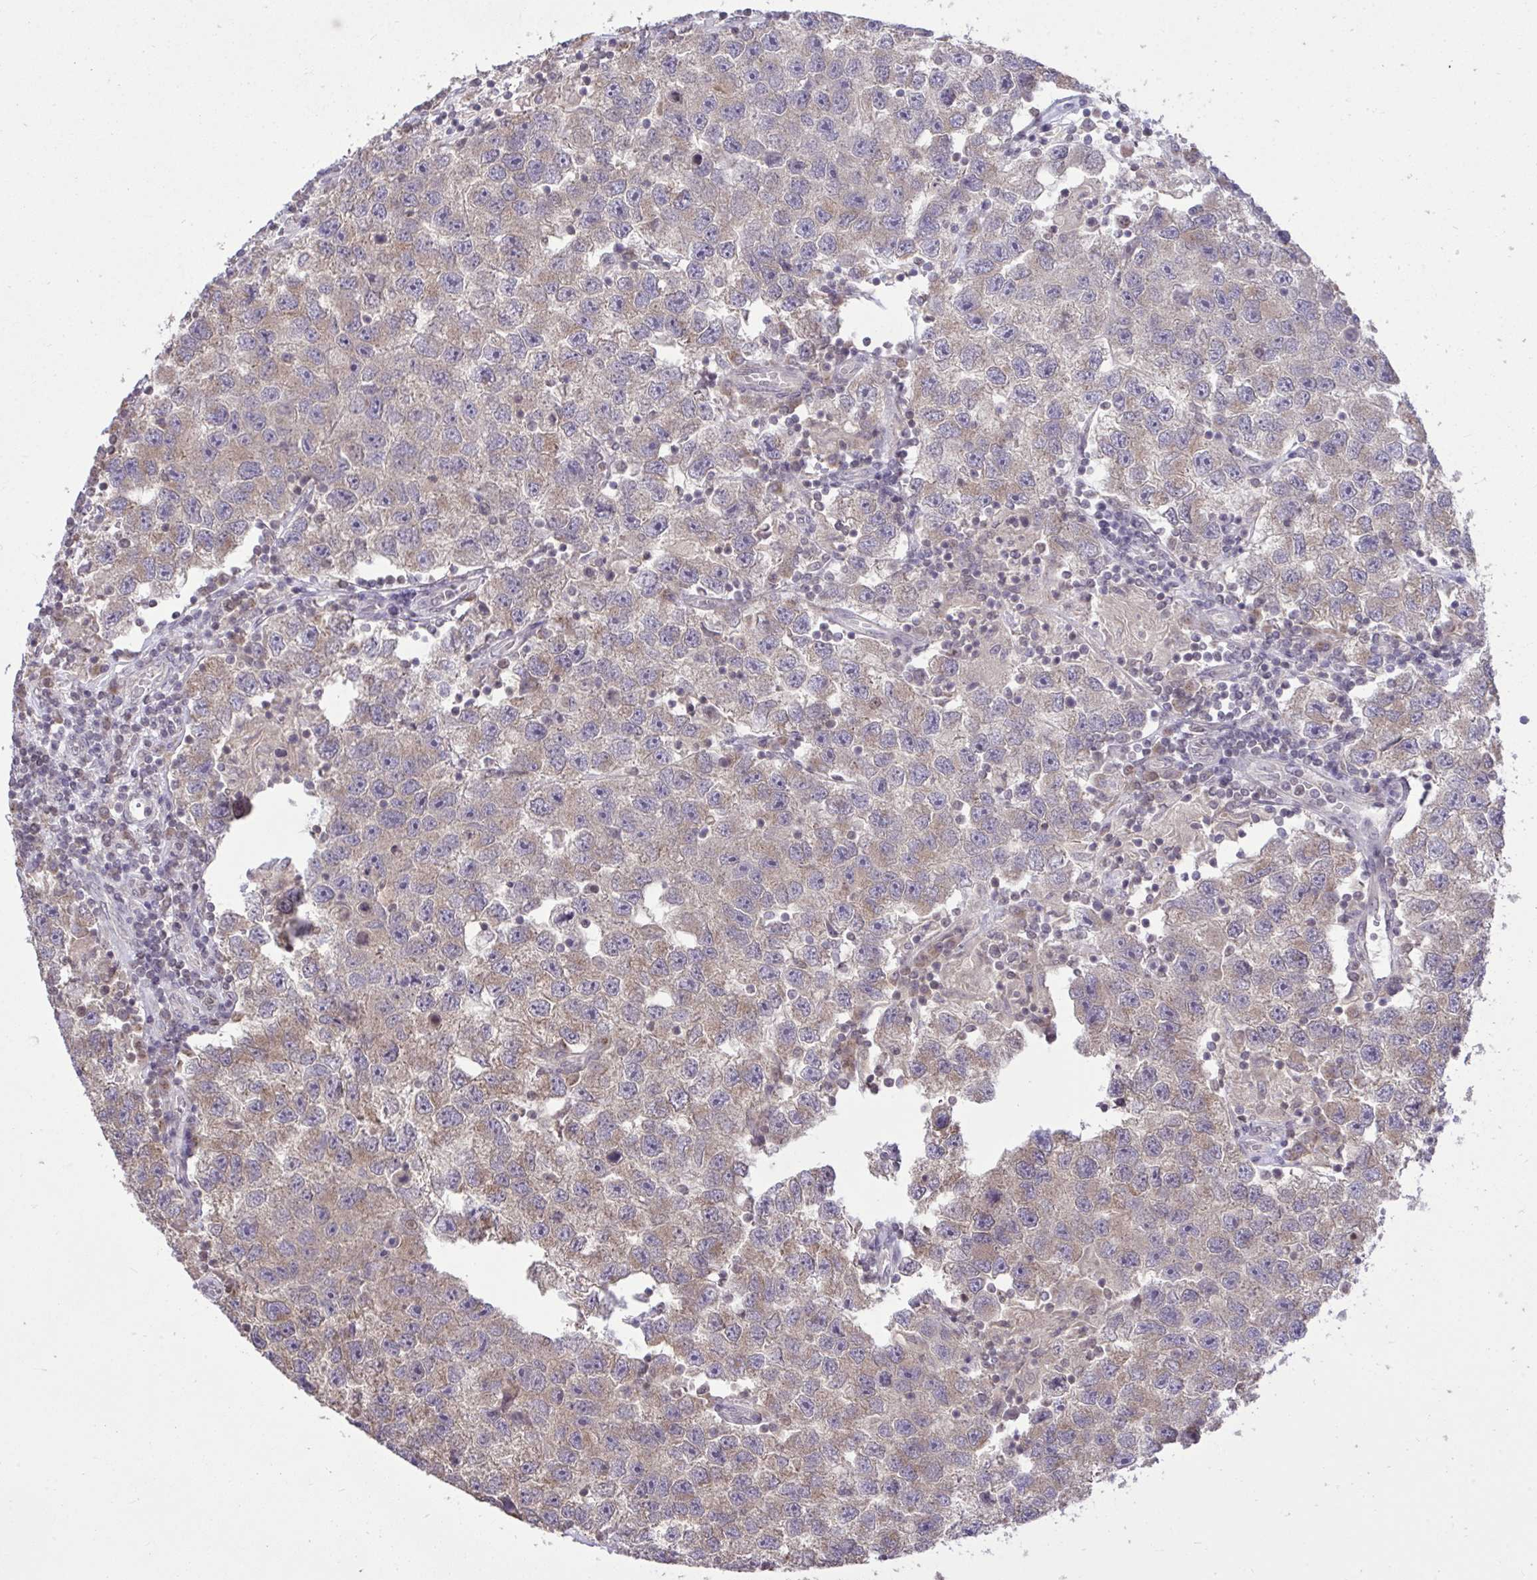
{"staining": {"intensity": "moderate", "quantity": ">75%", "location": "cytoplasmic/membranous"}, "tissue": "testis cancer", "cell_type": "Tumor cells", "image_type": "cancer", "snomed": [{"axis": "morphology", "description": "Seminoma, NOS"}, {"axis": "topography", "description": "Testis"}], "caption": "An immunohistochemistry (IHC) micrograph of tumor tissue is shown. Protein staining in brown labels moderate cytoplasmic/membranous positivity in testis cancer (seminoma) within tumor cells.", "gene": "CYP20A1", "patient": {"sex": "male", "age": 26}}